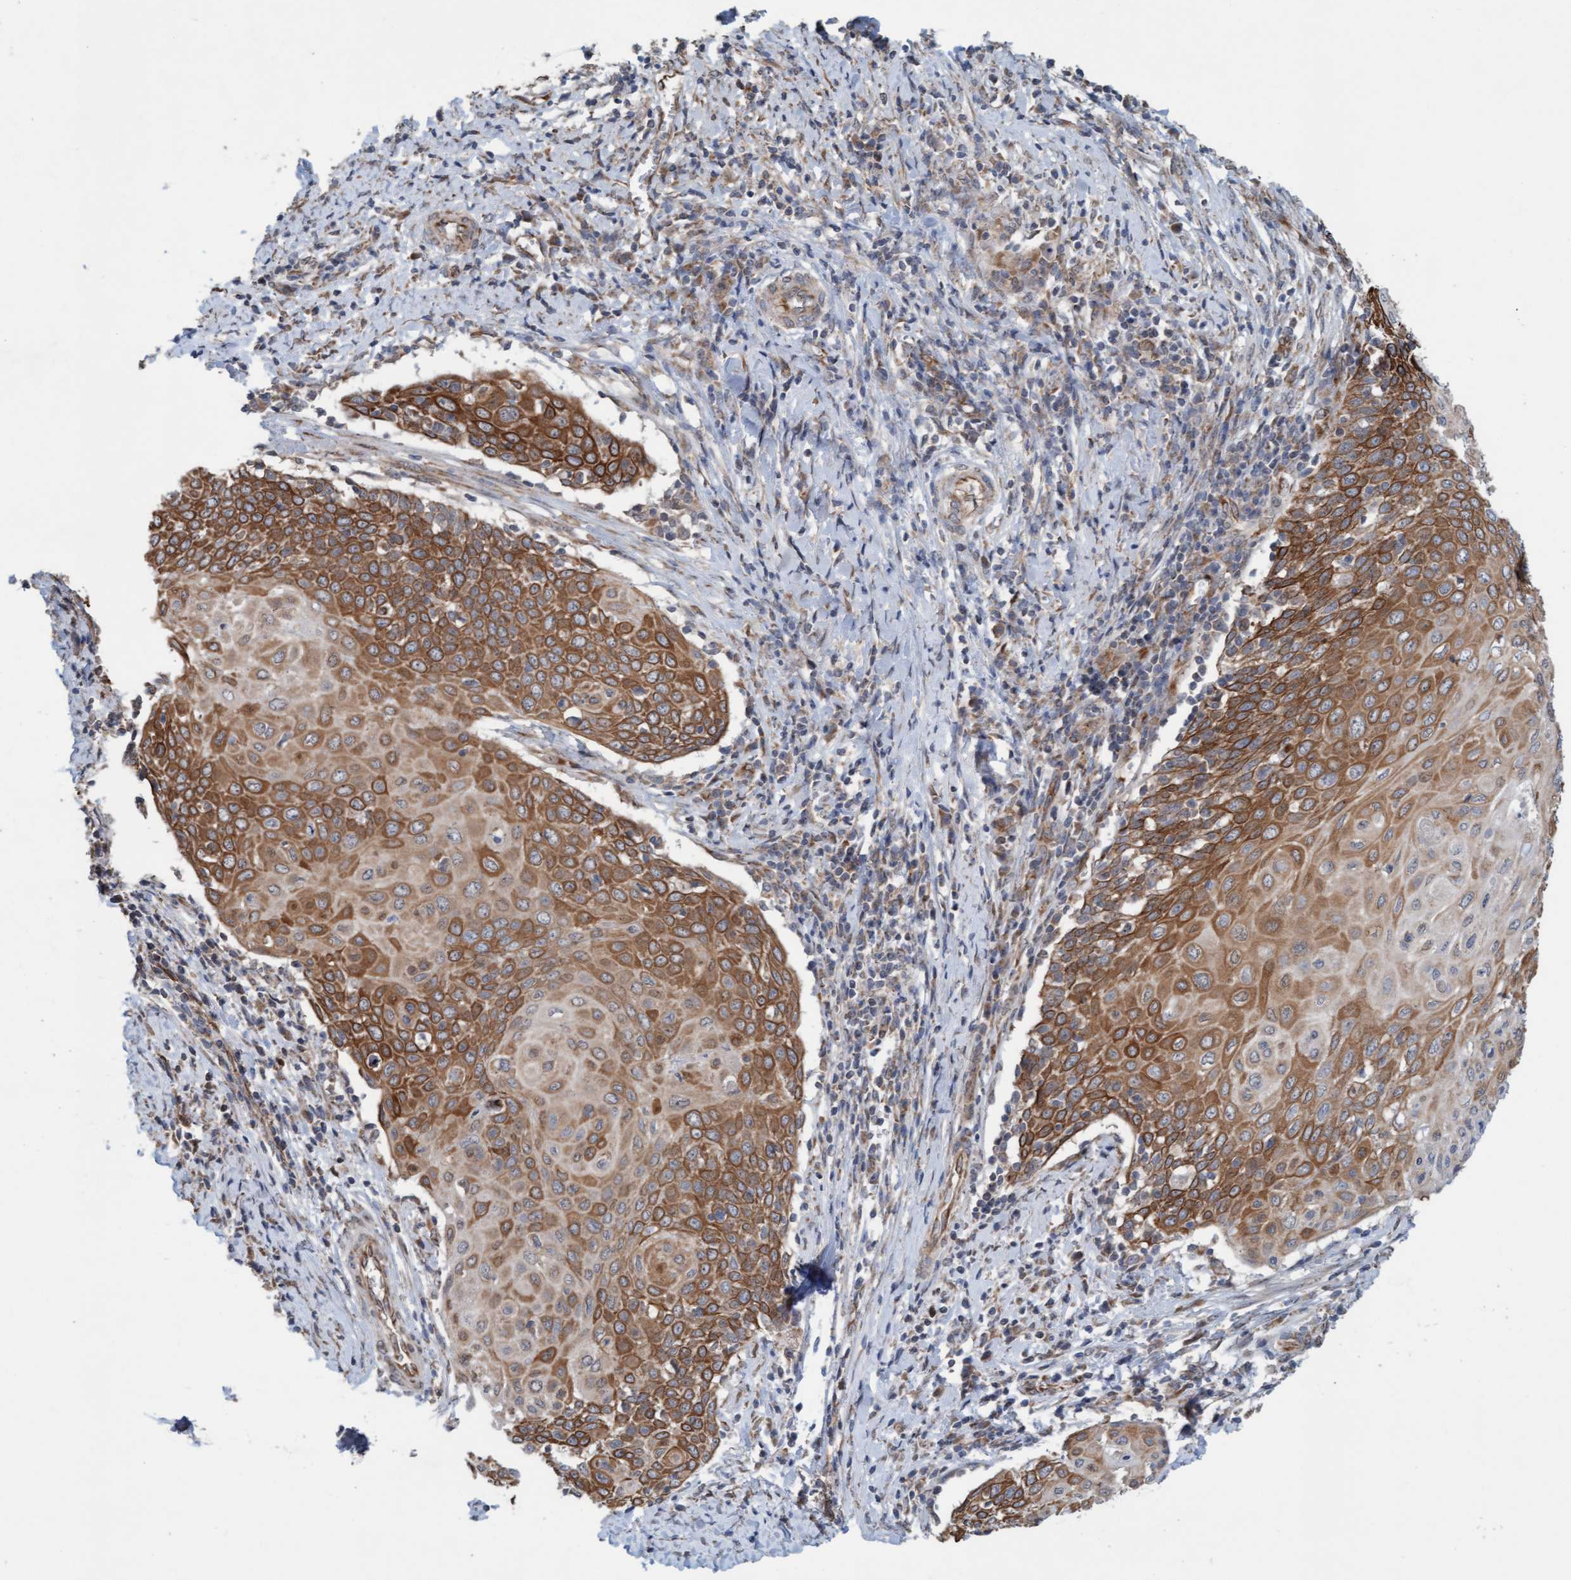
{"staining": {"intensity": "strong", "quantity": "25%-75%", "location": "cytoplasmic/membranous"}, "tissue": "cervical cancer", "cell_type": "Tumor cells", "image_type": "cancer", "snomed": [{"axis": "morphology", "description": "Squamous cell carcinoma, NOS"}, {"axis": "topography", "description": "Cervix"}], "caption": "DAB (3,3'-diaminobenzidine) immunohistochemical staining of cervical squamous cell carcinoma reveals strong cytoplasmic/membranous protein positivity in approximately 25%-75% of tumor cells.", "gene": "ZNF566", "patient": {"sex": "female", "age": 39}}